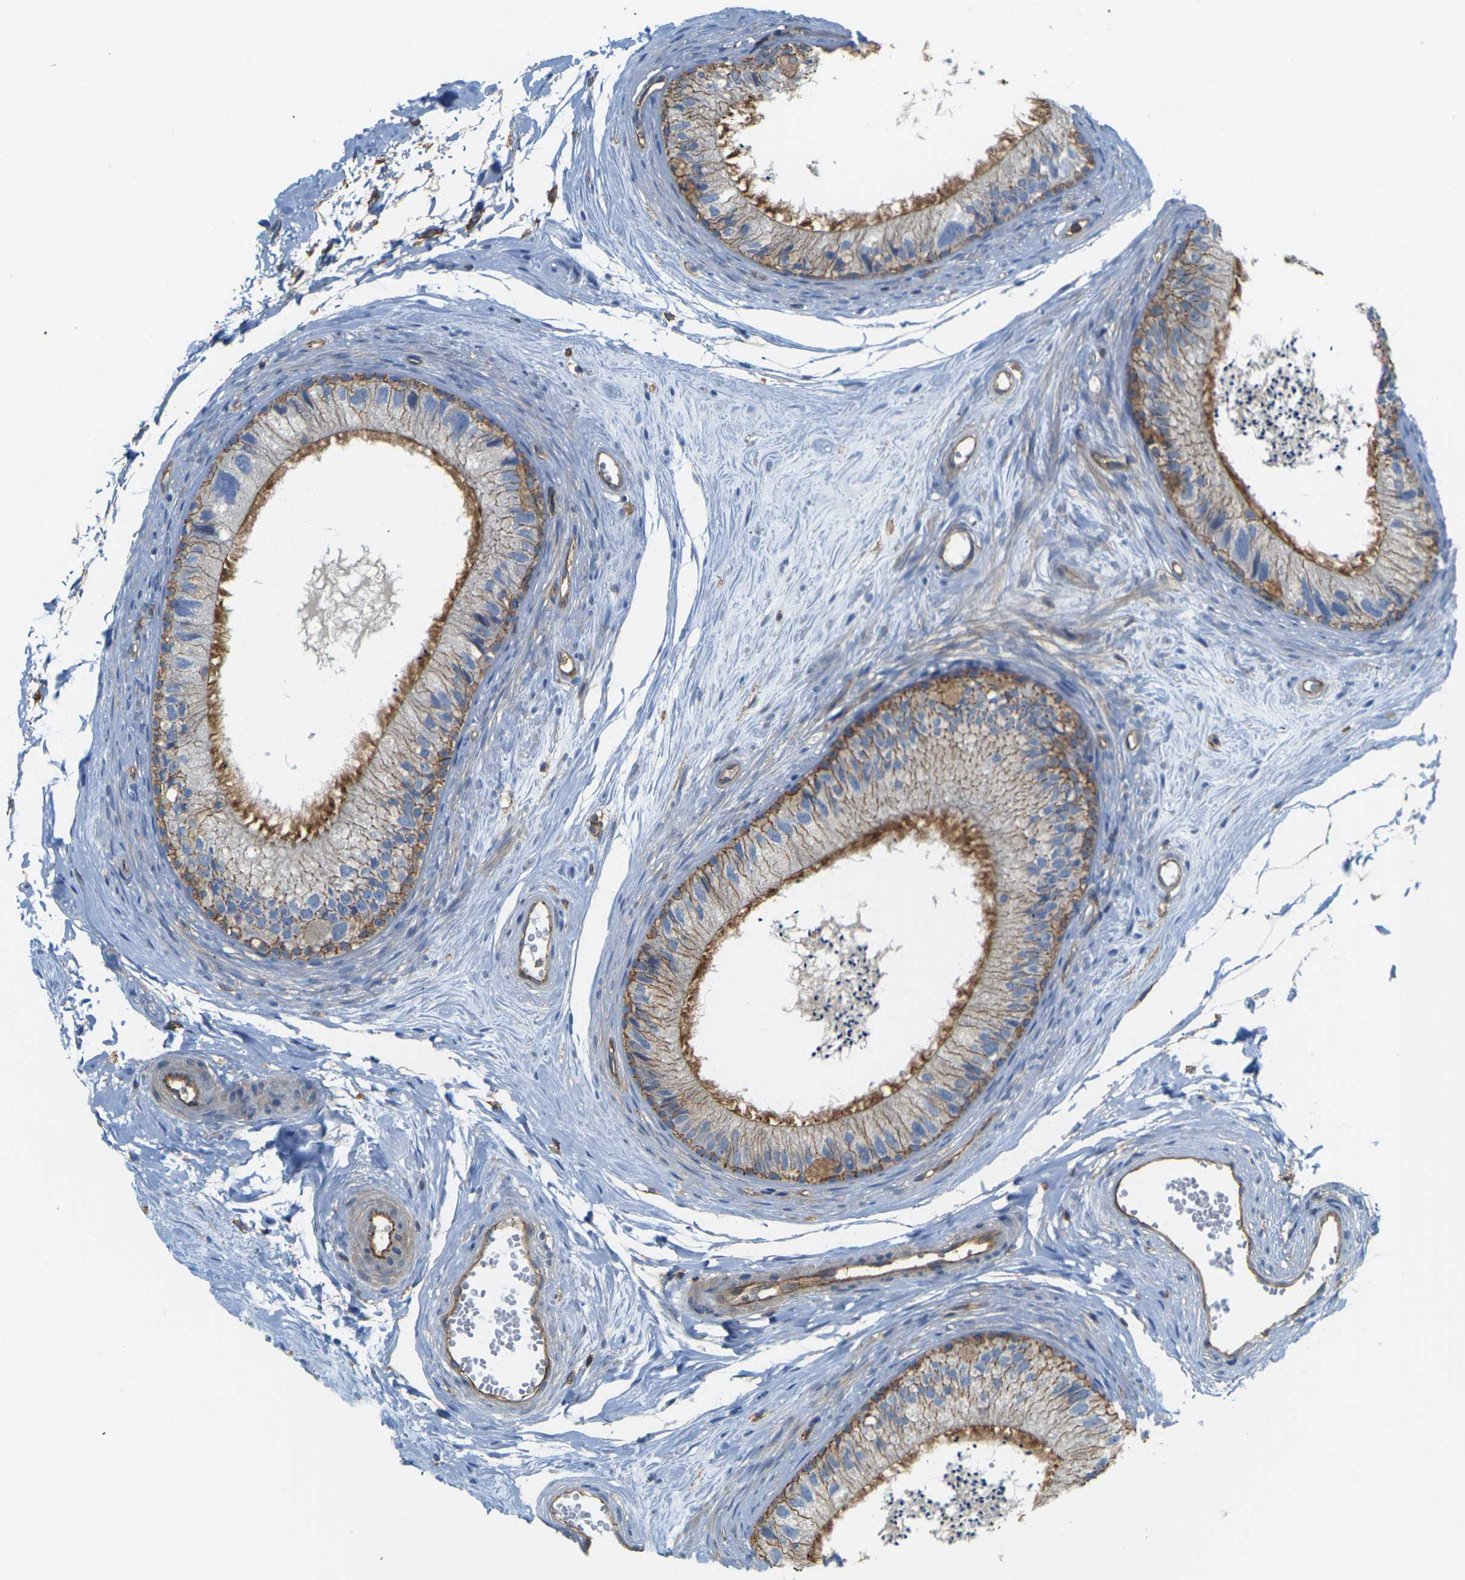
{"staining": {"intensity": "moderate", "quantity": ">75%", "location": "cytoplasmic/membranous"}, "tissue": "epididymis", "cell_type": "Glandular cells", "image_type": "normal", "snomed": [{"axis": "morphology", "description": "Normal tissue, NOS"}, {"axis": "topography", "description": "Epididymis"}], "caption": "This photomicrograph demonstrates immunohistochemistry staining of unremarkable human epididymis, with medium moderate cytoplasmic/membranous expression in about >75% of glandular cells.", "gene": "IQGAP1", "patient": {"sex": "male", "age": 56}}